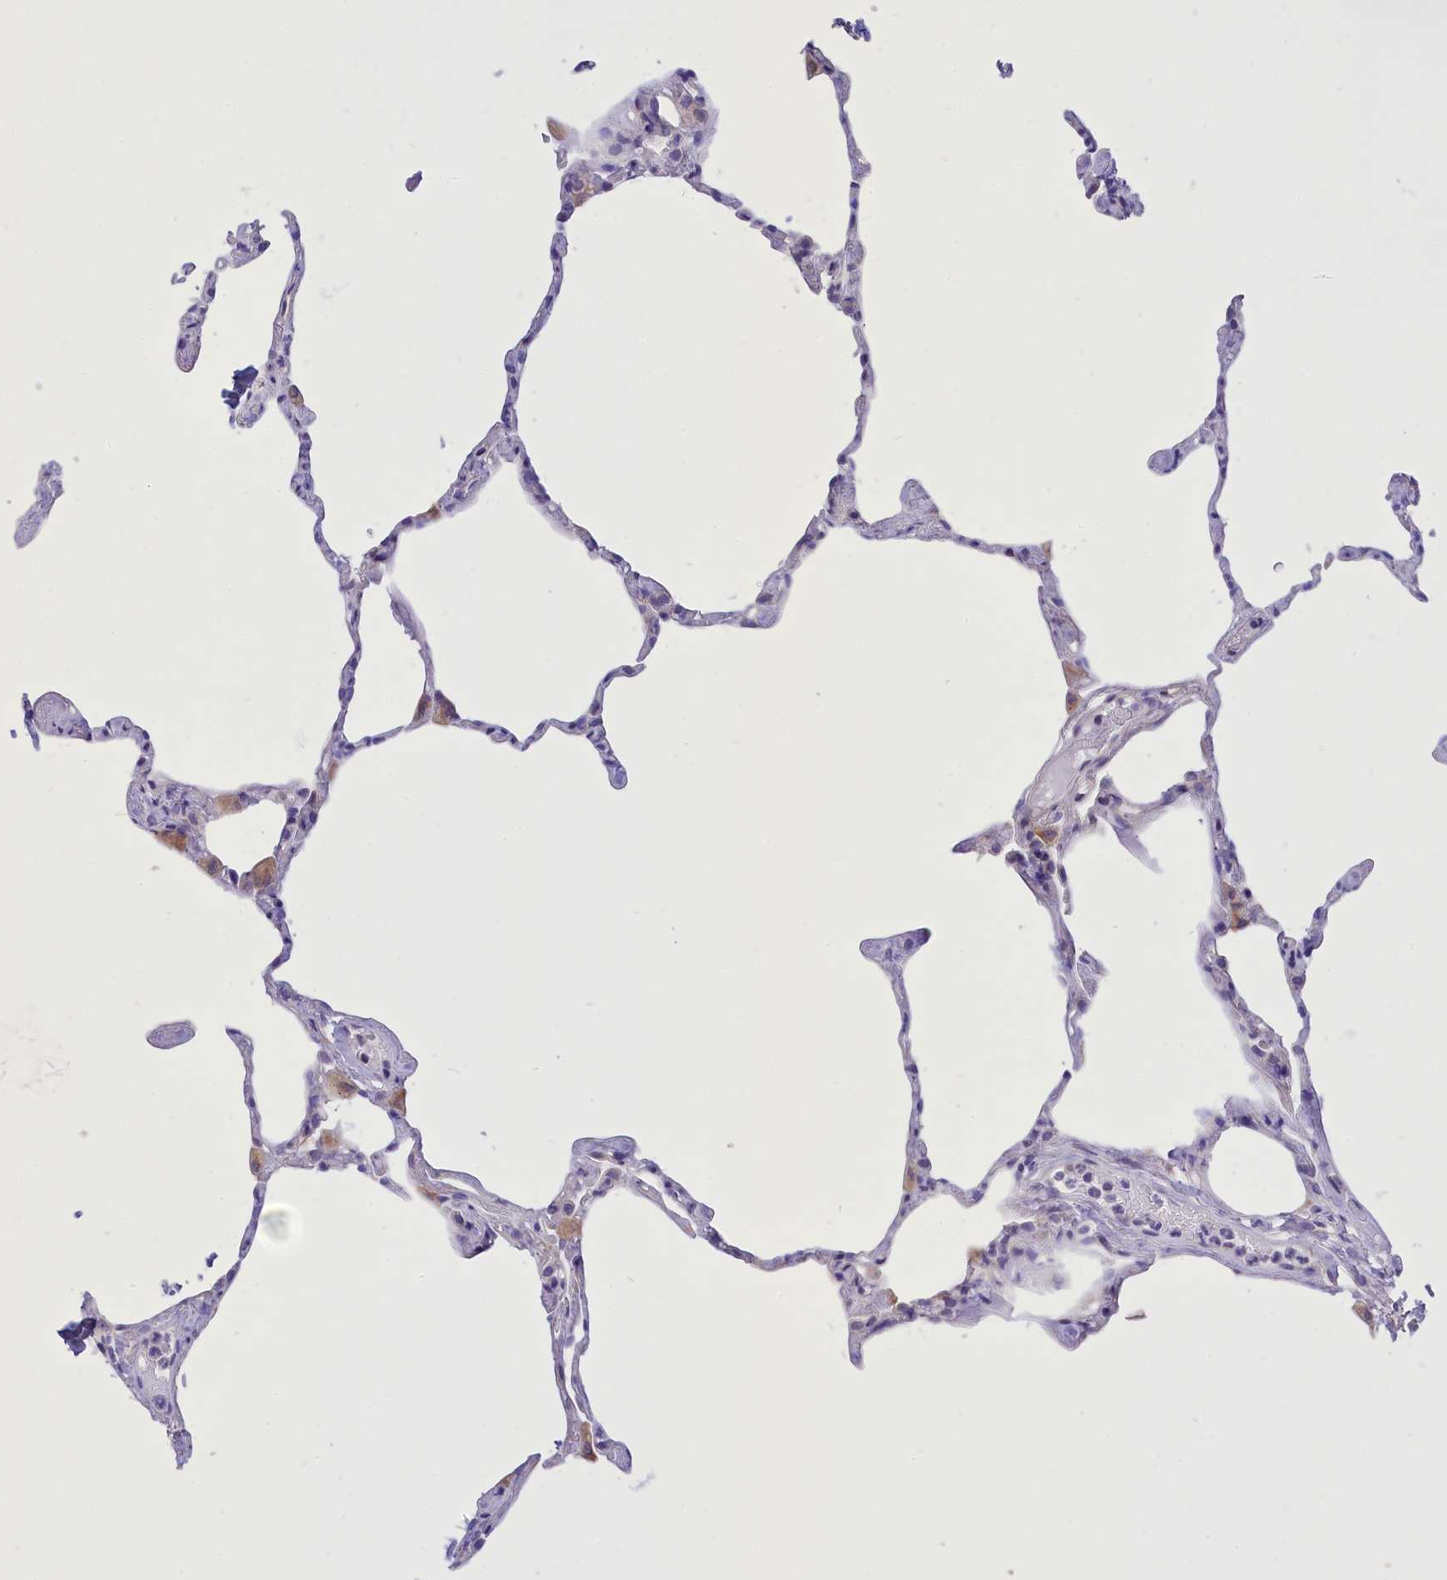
{"staining": {"intensity": "negative", "quantity": "none", "location": "none"}, "tissue": "lung", "cell_type": "Alveolar cells", "image_type": "normal", "snomed": [{"axis": "morphology", "description": "Normal tissue, NOS"}, {"axis": "topography", "description": "Lung"}], "caption": "The photomicrograph reveals no significant staining in alveolar cells of lung. (DAB IHC, high magnification).", "gene": "DCAF16", "patient": {"sex": "male", "age": 65}}